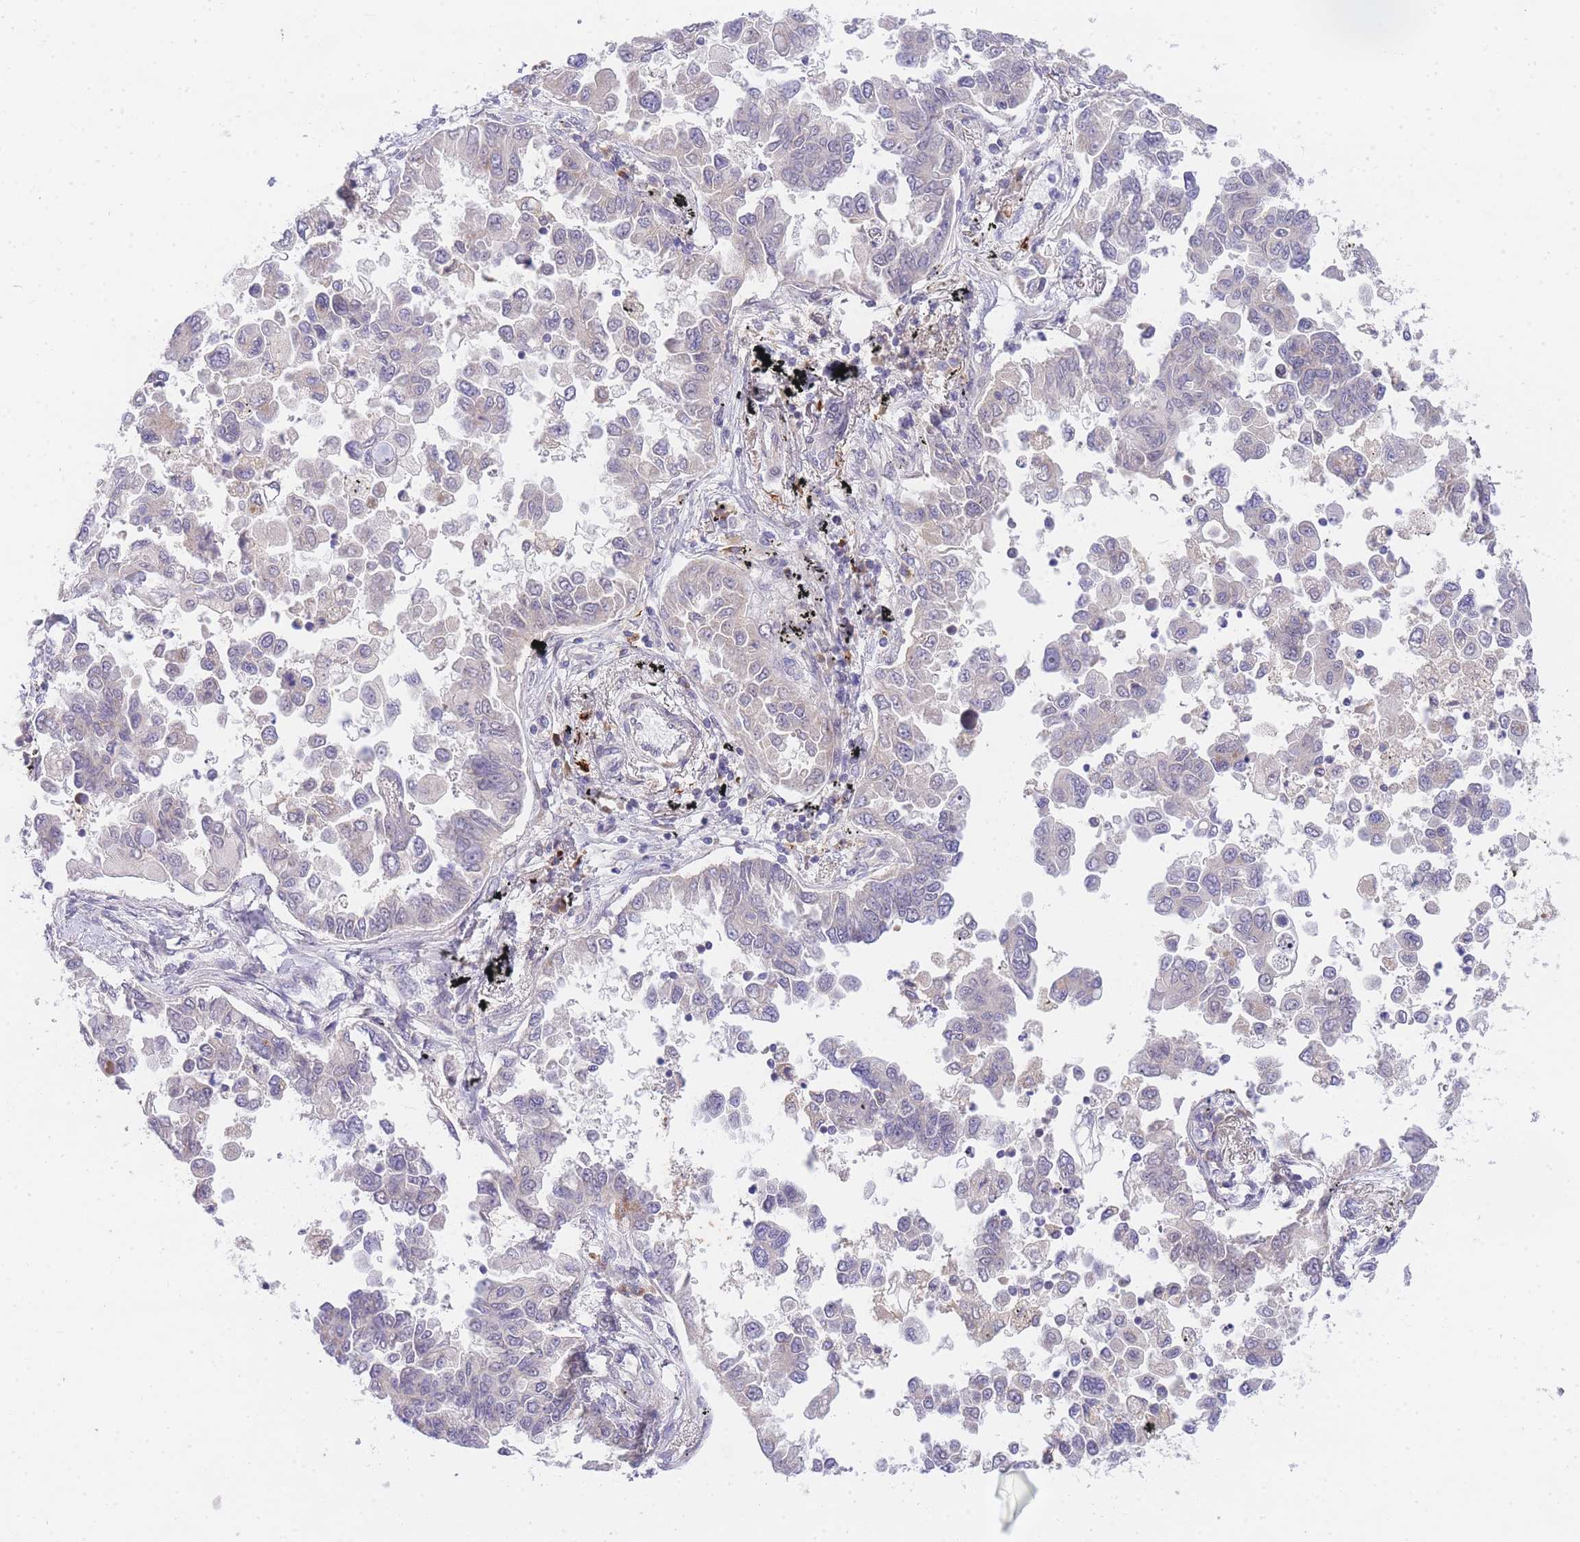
{"staining": {"intensity": "weak", "quantity": "25%-75%", "location": "nuclear"}, "tissue": "lung cancer", "cell_type": "Tumor cells", "image_type": "cancer", "snomed": [{"axis": "morphology", "description": "Adenocarcinoma, NOS"}, {"axis": "topography", "description": "Lung"}], "caption": "Adenocarcinoma (lung) tissue shows weak nuclear positivity in approximately 25%-75% of tumor cells", "gene": "SLC25A33", "patient": {"sex": "female", "age": 67}}